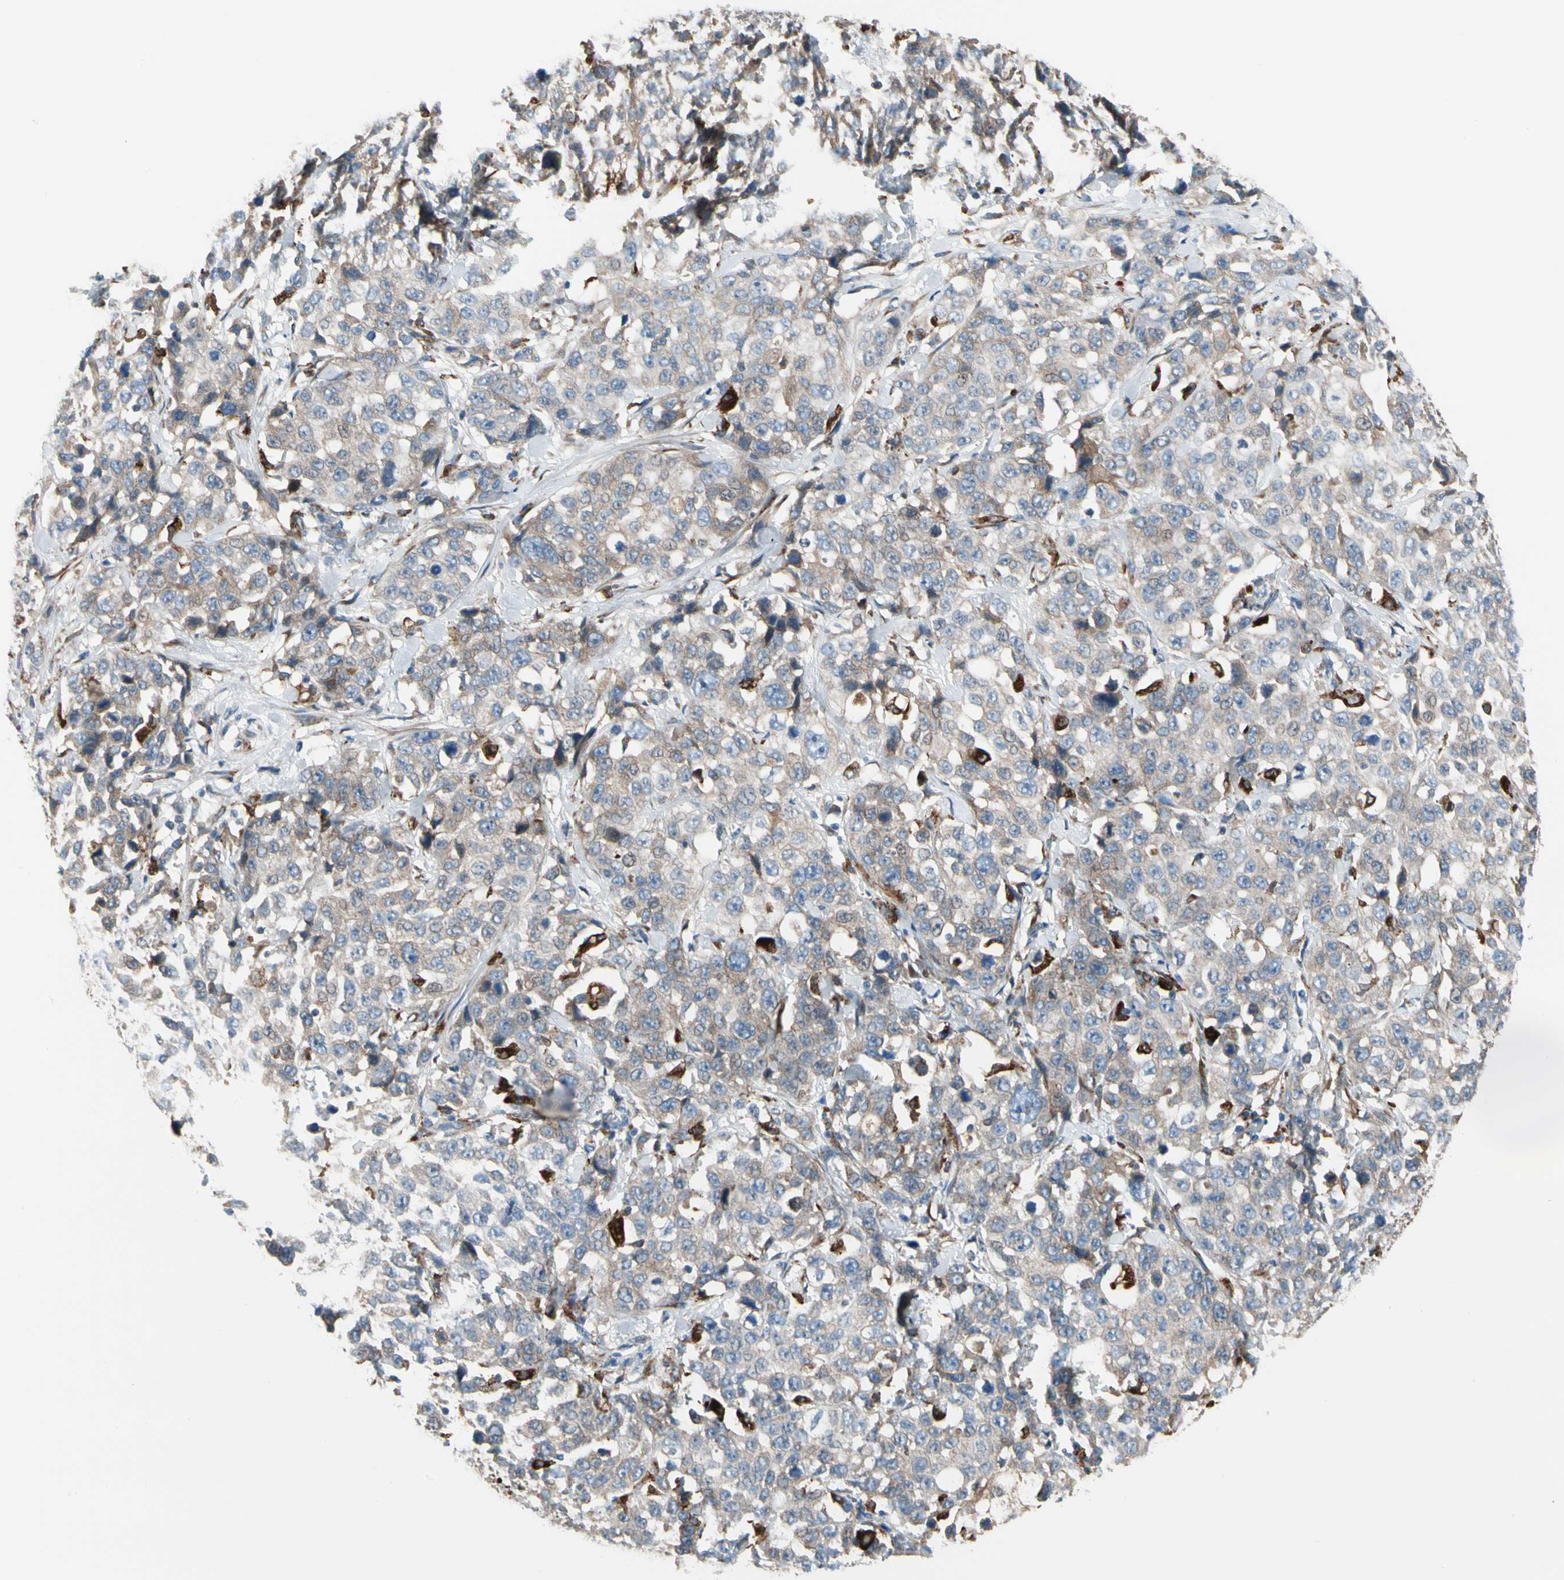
{"staining": {"intensity": "moderate", "quantity": "25%-75%", "location": "cytoplasmic/membranous"}, "tissue": "stomach cancer", "cell_type": "Tumor cells", "image_type": "cancer", "snomed": [{"axis": "morphology", "description": "Normal tissue, NOS"}, {"axis": "morphology", "description": "Adenocarcinoma, NOS"}, {"axis": "topography", "description": "Stomach"}], "caption": "DAB immunohistochemical staining of human adenocarcinoma (stomach) reveals moderate cytoplasmic/membranous protein staining in approximately 25%-75% of tumor cells.", "gene": "LRPAP1", "patient": {"sex": "male", "age": 48}}